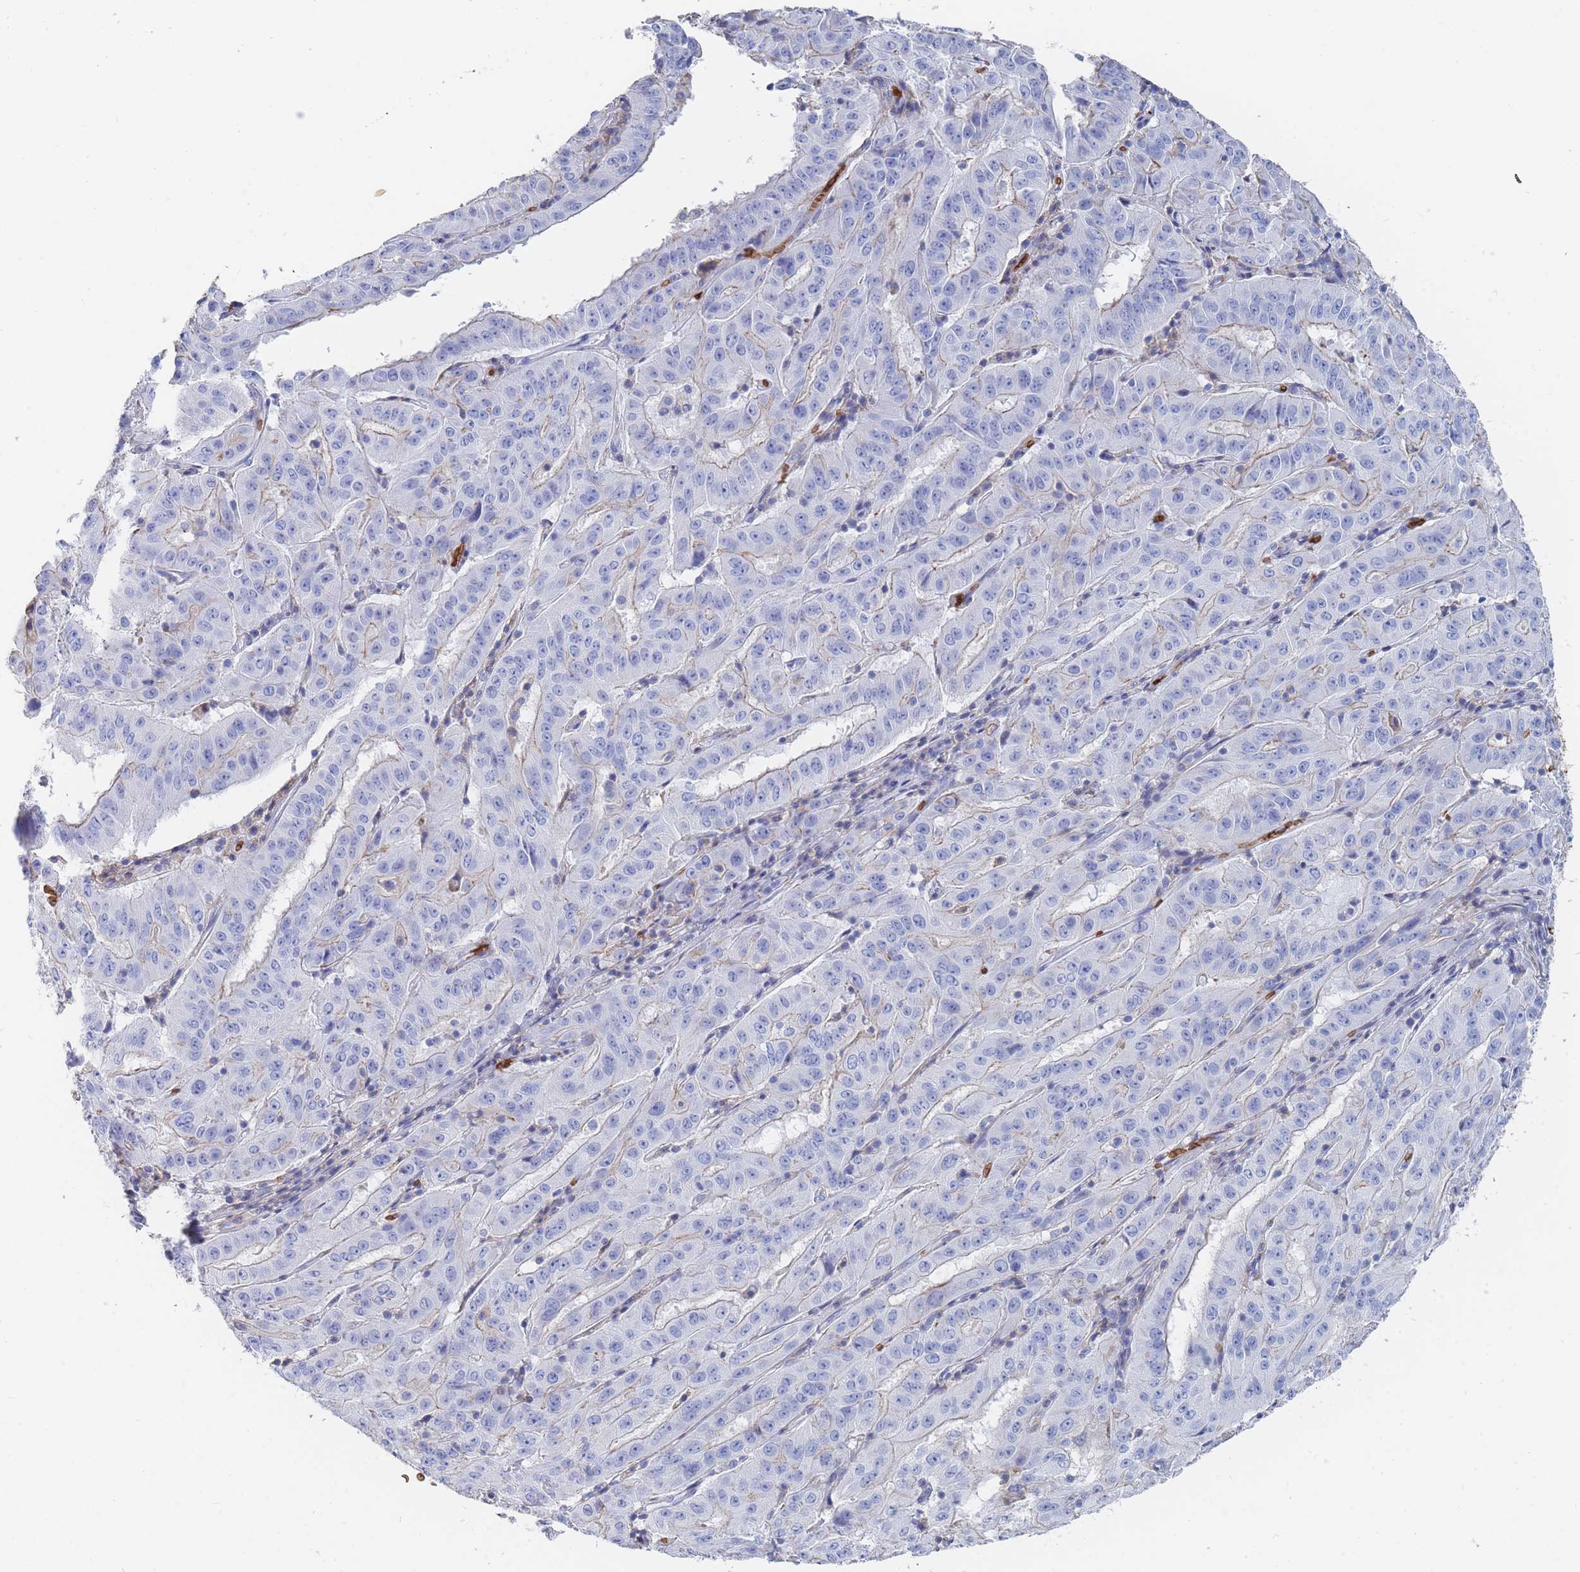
{"staining": {"intensity": "negative", "quantity": "none", "location": "none"}, "tissue": "pancreatic cancer", "cell_type": "Tumor cells", "image_type": "cancer", "snomed": [{"axis": "morphology", "description": "Adenocarcinoma, NOS"}, {"axis": "topography", "description": "Pancreas"}], "caption": "This photomicrograph is of pancreatic cancer (adenocarcinoma) stained with immunohistochemistry to label a protein in brown with the nuclei are counter-stained blue. There is no expression in tumor cells.", "gene": "SLC2A1", "patient": {"sex": "male", "age": 63}}